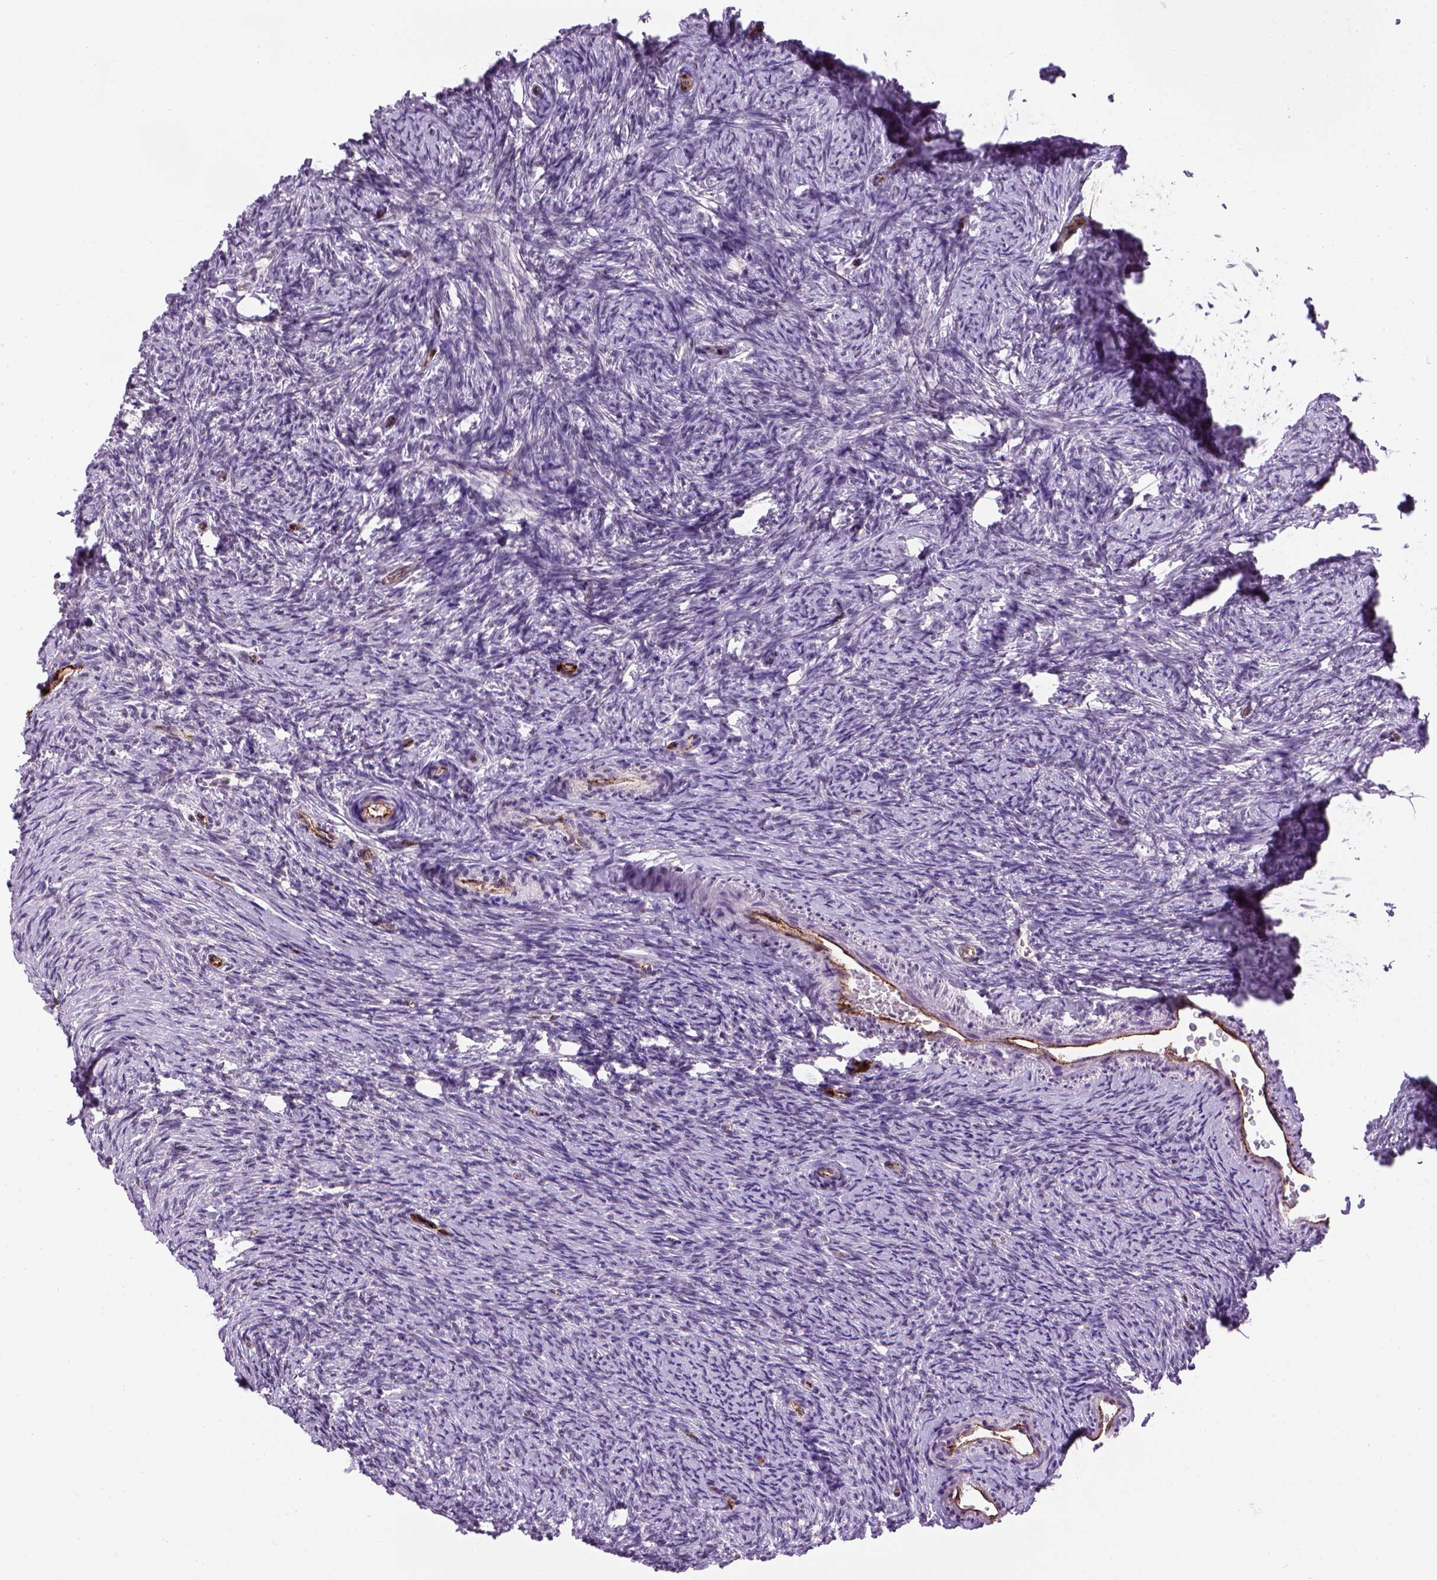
{"staining": {"intensity": "negative", "quantity": "none", "location": "none"}, "tissue": "ovary", "cell_type": "Ovarian stroma cells", "image_type": "normal", "snomed": [{"axis": "morphology", "description": "Normal tissue, NOS"}, {"axis": "topography", "description": "Ovary"}], "caption": "The histopathology image demonstrates no significant expression in ovarian stroma cells of ovary.", "gene": "VWF", "patient": {"sex": "female", "age": 39}}